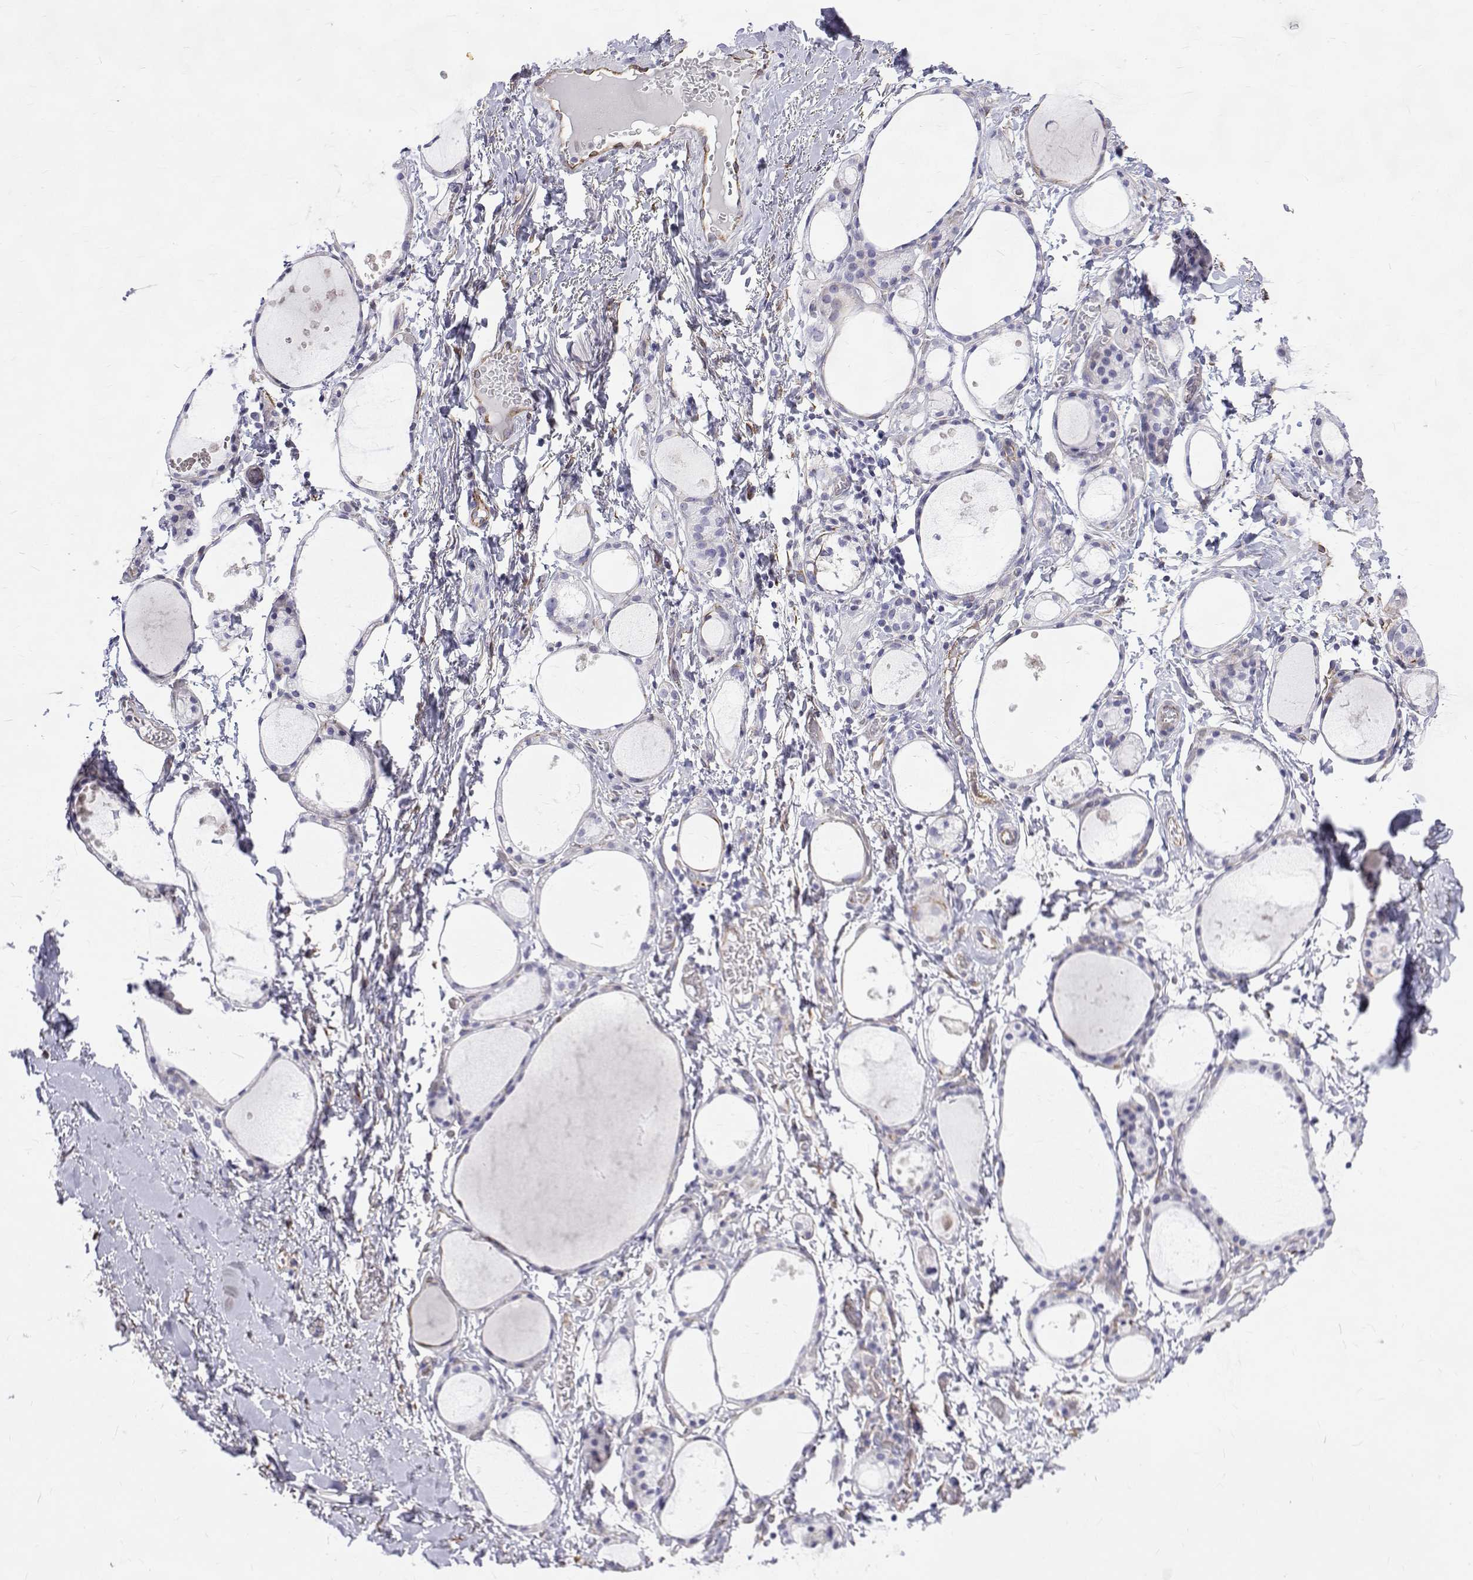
{"staining": {"intensity": "negative", "quantity": "none", "location": "none"}, "tissue": "thyroid gland", "cell_type": "Glandular cells", "image_type": "normal", "snomed": [{"axis": "morphology", "description": "Normal tissue, NOS"}, {"axis": "topography", "description": "Thyroid gland"}], "caption": "Micrograph shows no significant protein positivity in glandular cells of unremarkable thyroid gland. (Stains: DAB IHC with hematoxylin counter stain, Microscopy: brightfield microscopy at high magnification).", "gene": "OPRPN", "patient": {"sex": "male", "age": 68}}